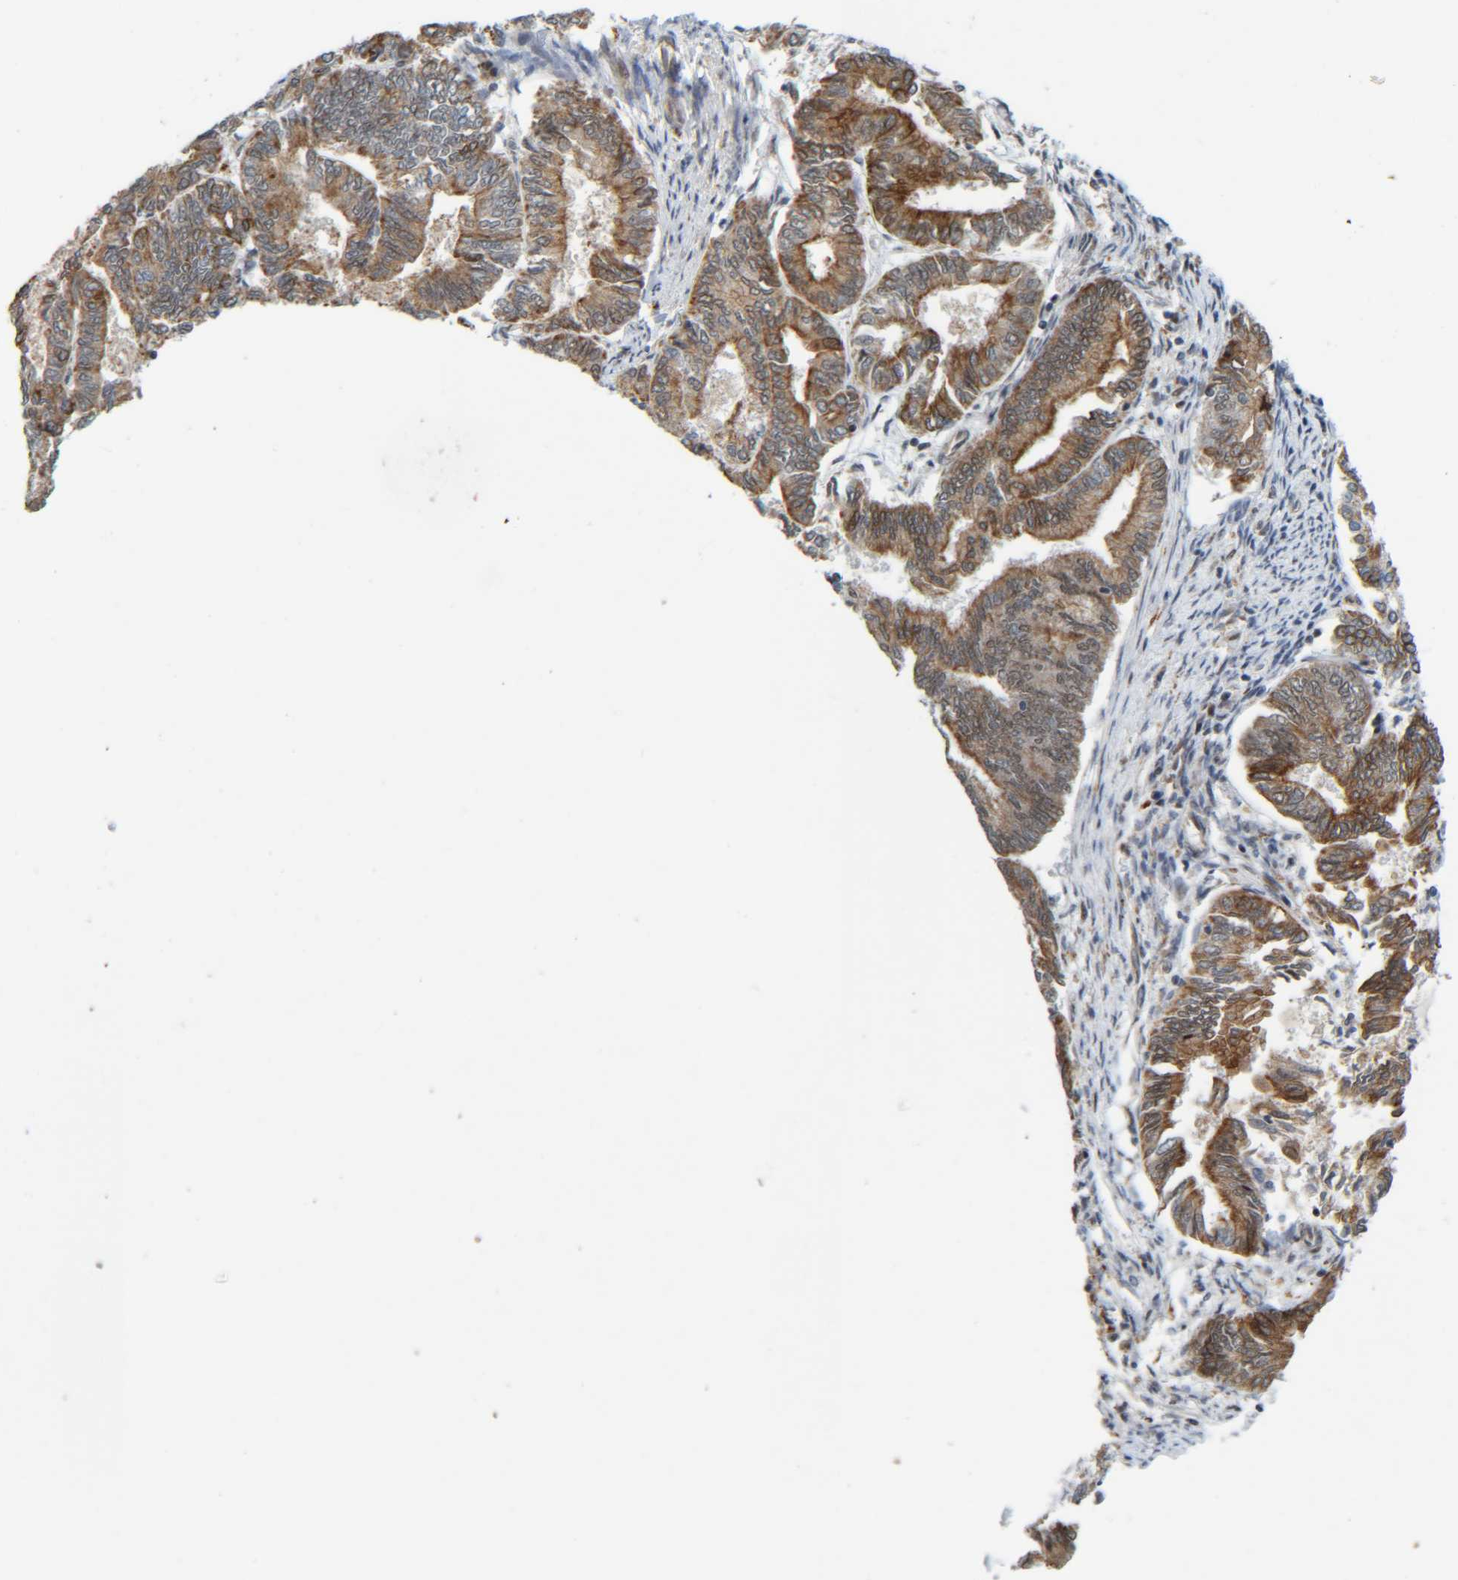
{"staining": {"intensity": "moderate", "quantity": ">75%", "location": "cytoplasmic/membranous"}, "tissue": "endometrial cancer", "cell_type": "Tumor cells", "image_type": "cancer", "snomed": [{"axis": "morphology", "description": "Adenocarcinoma, NOS"}, {"axis": "topography", "description": "Endometrium"}], "caption": "Endometrial cancer (adenocarcinoma) stained for a protein (brown) reveals moderate cytoplasmic/membranous positive positivity in about >75% of tumor cells.", "gene": "CCDC57", "patient": {"sex": "female", "age": 86}}